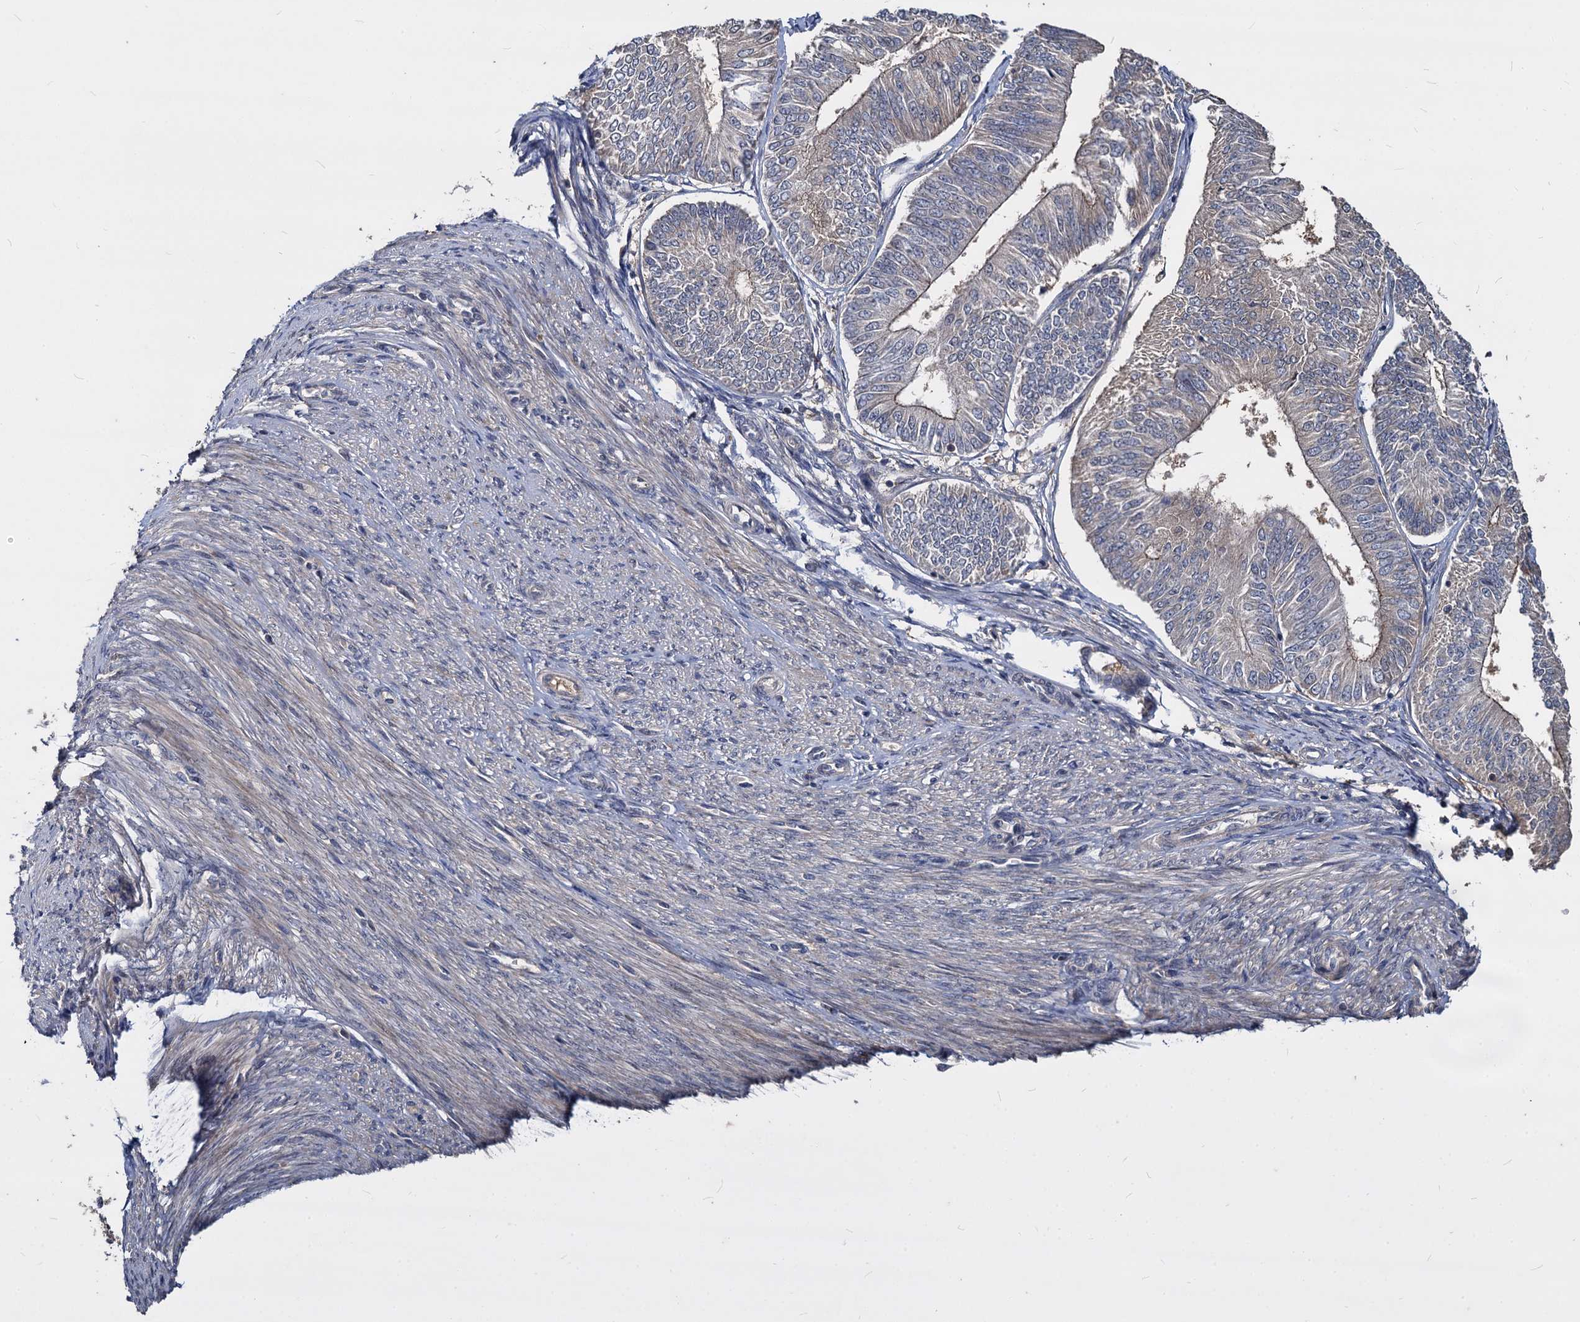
{"staining": {"intensity": "negative", "quantity": "none", "location": "none"}, "tissue": "endometrial cancer", "cell_type": "Tumor cells", "image_type": "cancer", "snomed": [{"axis": "morphology", "description": "Adenocarcinoma, NOS"}, {"axis": "topography", "description": "Endometrium"}], "caption": "Protein analysis of endometrial adenocarcinoma reveals no significant expression in tumor cells.", "gene": "CCDC184", "patient": {"sex": "female", "age": 58}}